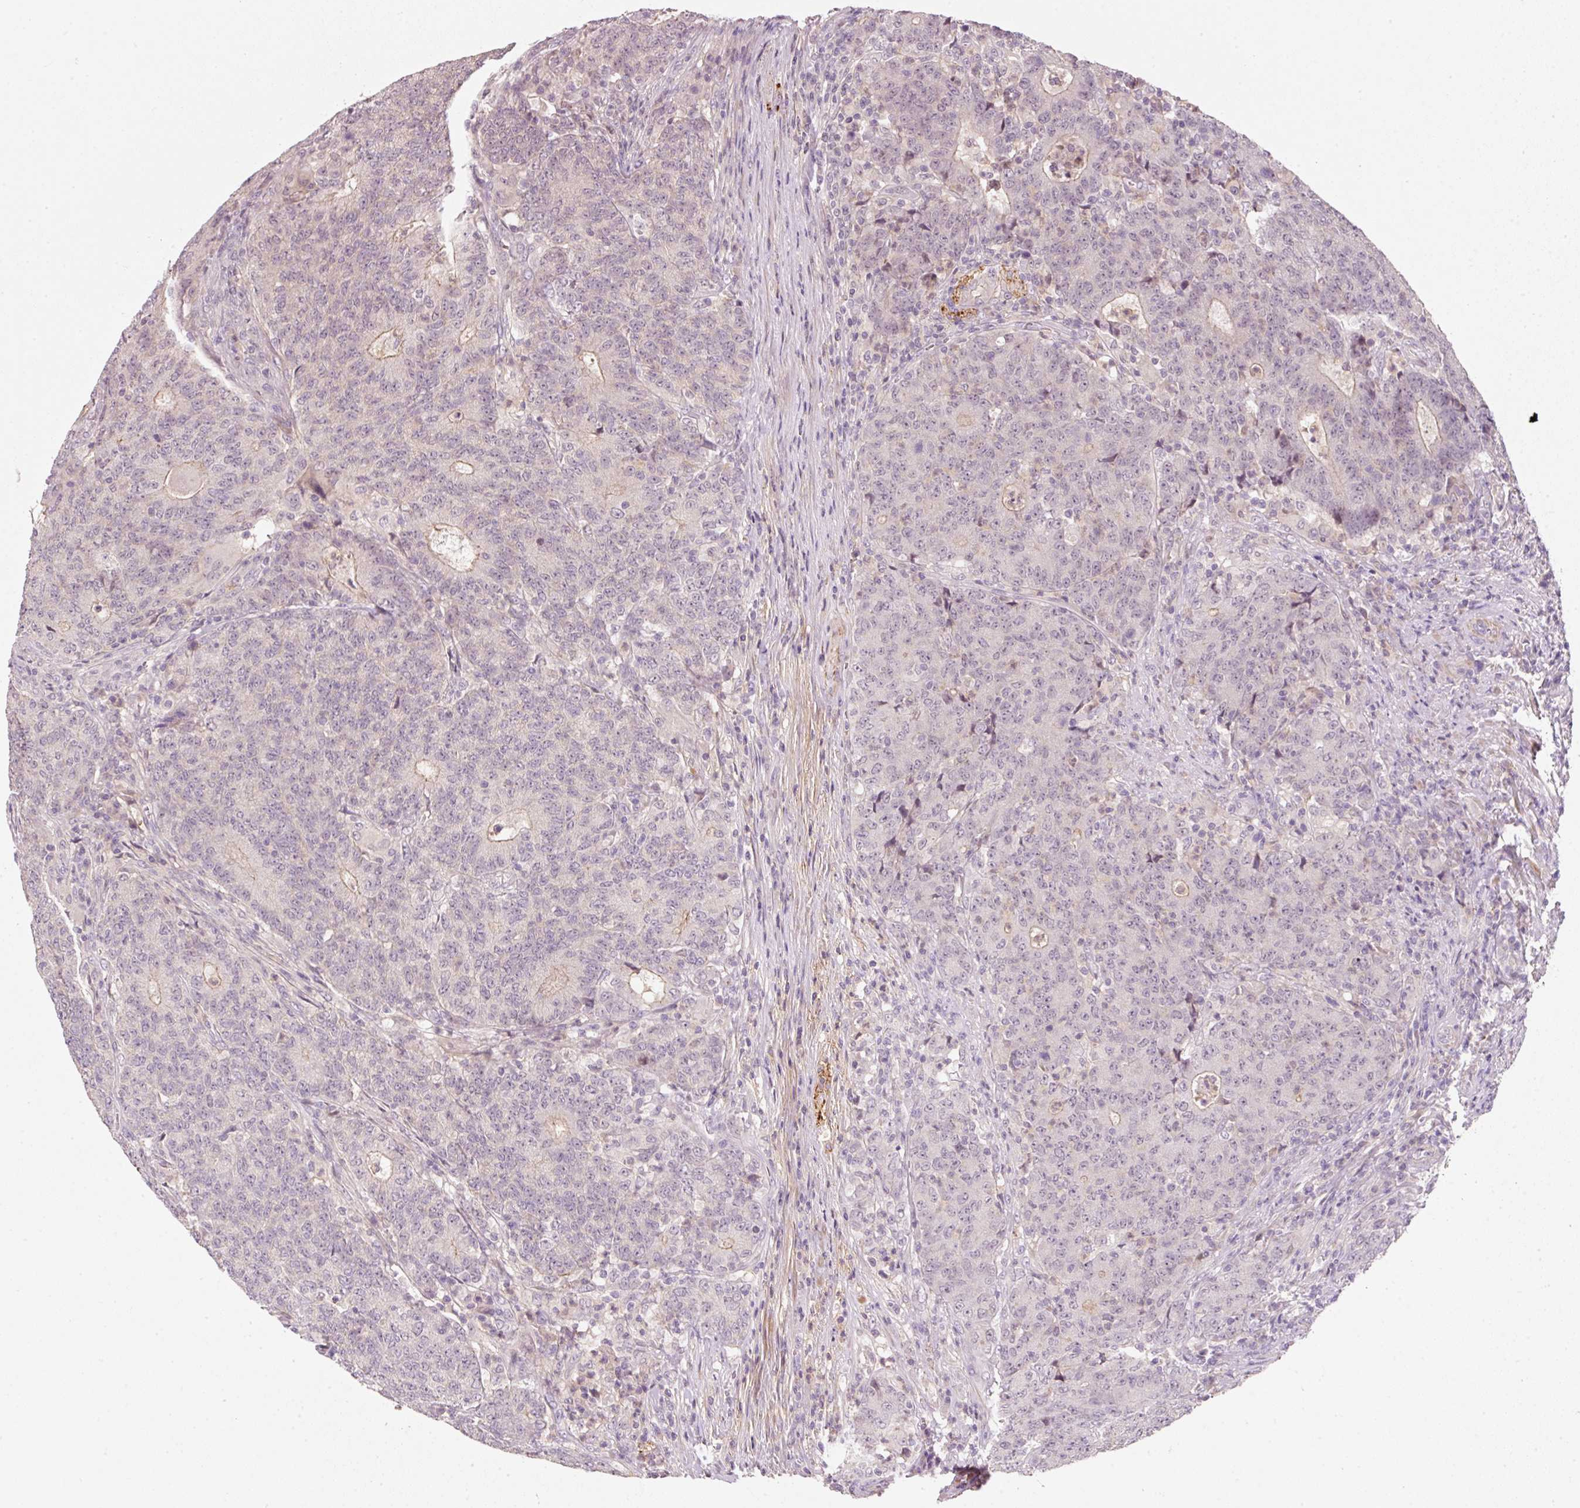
{"staining": {"intensity": "weak", "quantity": "<25%", "location": "cytoplasmic/membranous"}, "tissue": "colorectal cancer", "cell_type": "Tumor cells", "image_type": "cancer", "snomed": [{"axis": "morphology", "description": "Adenocarcinoma, NOS"}, {"axis": "topography", "description": "Colon"}], "caption": "High power microscopy image of an immunohistochemistry histopathology image of adenocarcinoma (colorectal), revealing no significant staining in tumor cells.", "gene": "TIRAP", "patient": {"sex": "female", "age": 75}}